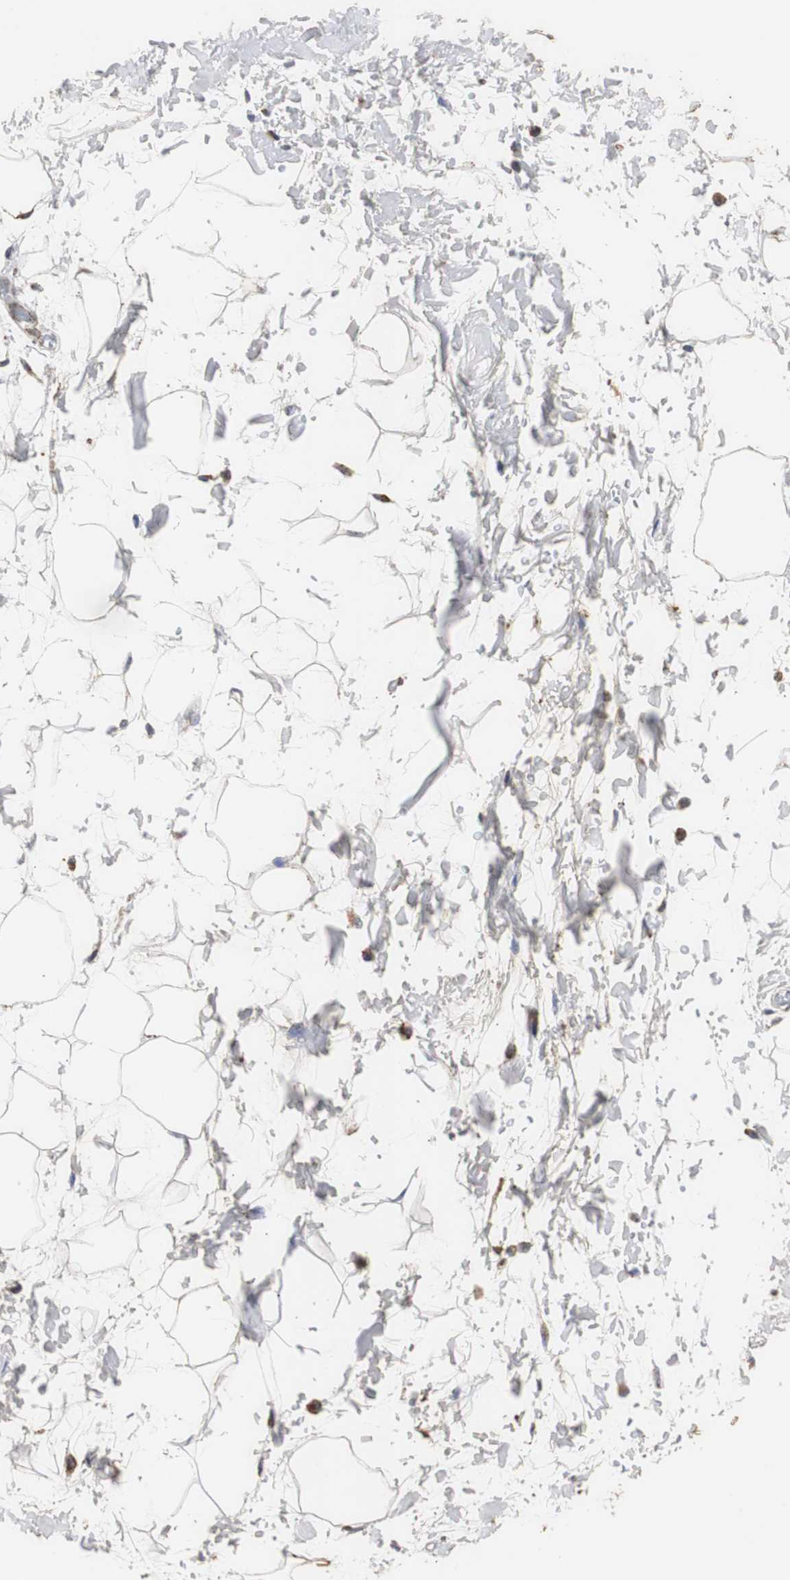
{"staining": {"intensity": "weak", "quantity": ">75%", "location": "cytoplasmic/membranous"}, "tissue": "adipose tissue", "cell_type": "Adipocytes", "image_type": "normal", "snomed": [{"axis": "morphology", "description": "Normal tissue, NOS"}, {"axis": "topography", "description": "Soft tissue"}], "caption": "Protein analysis of benign adipose tissue shows weak cytoplasmic/membranous staining in about >75% of adipocytes. (Stains: DAB (3,3'-diaminobenzidine) in brown, nuclei in blue, Microscopy: brightfield microscopy at high magnification).", "gene": "HSD17B10", "patient": {"sex": "male", "age": 72}}